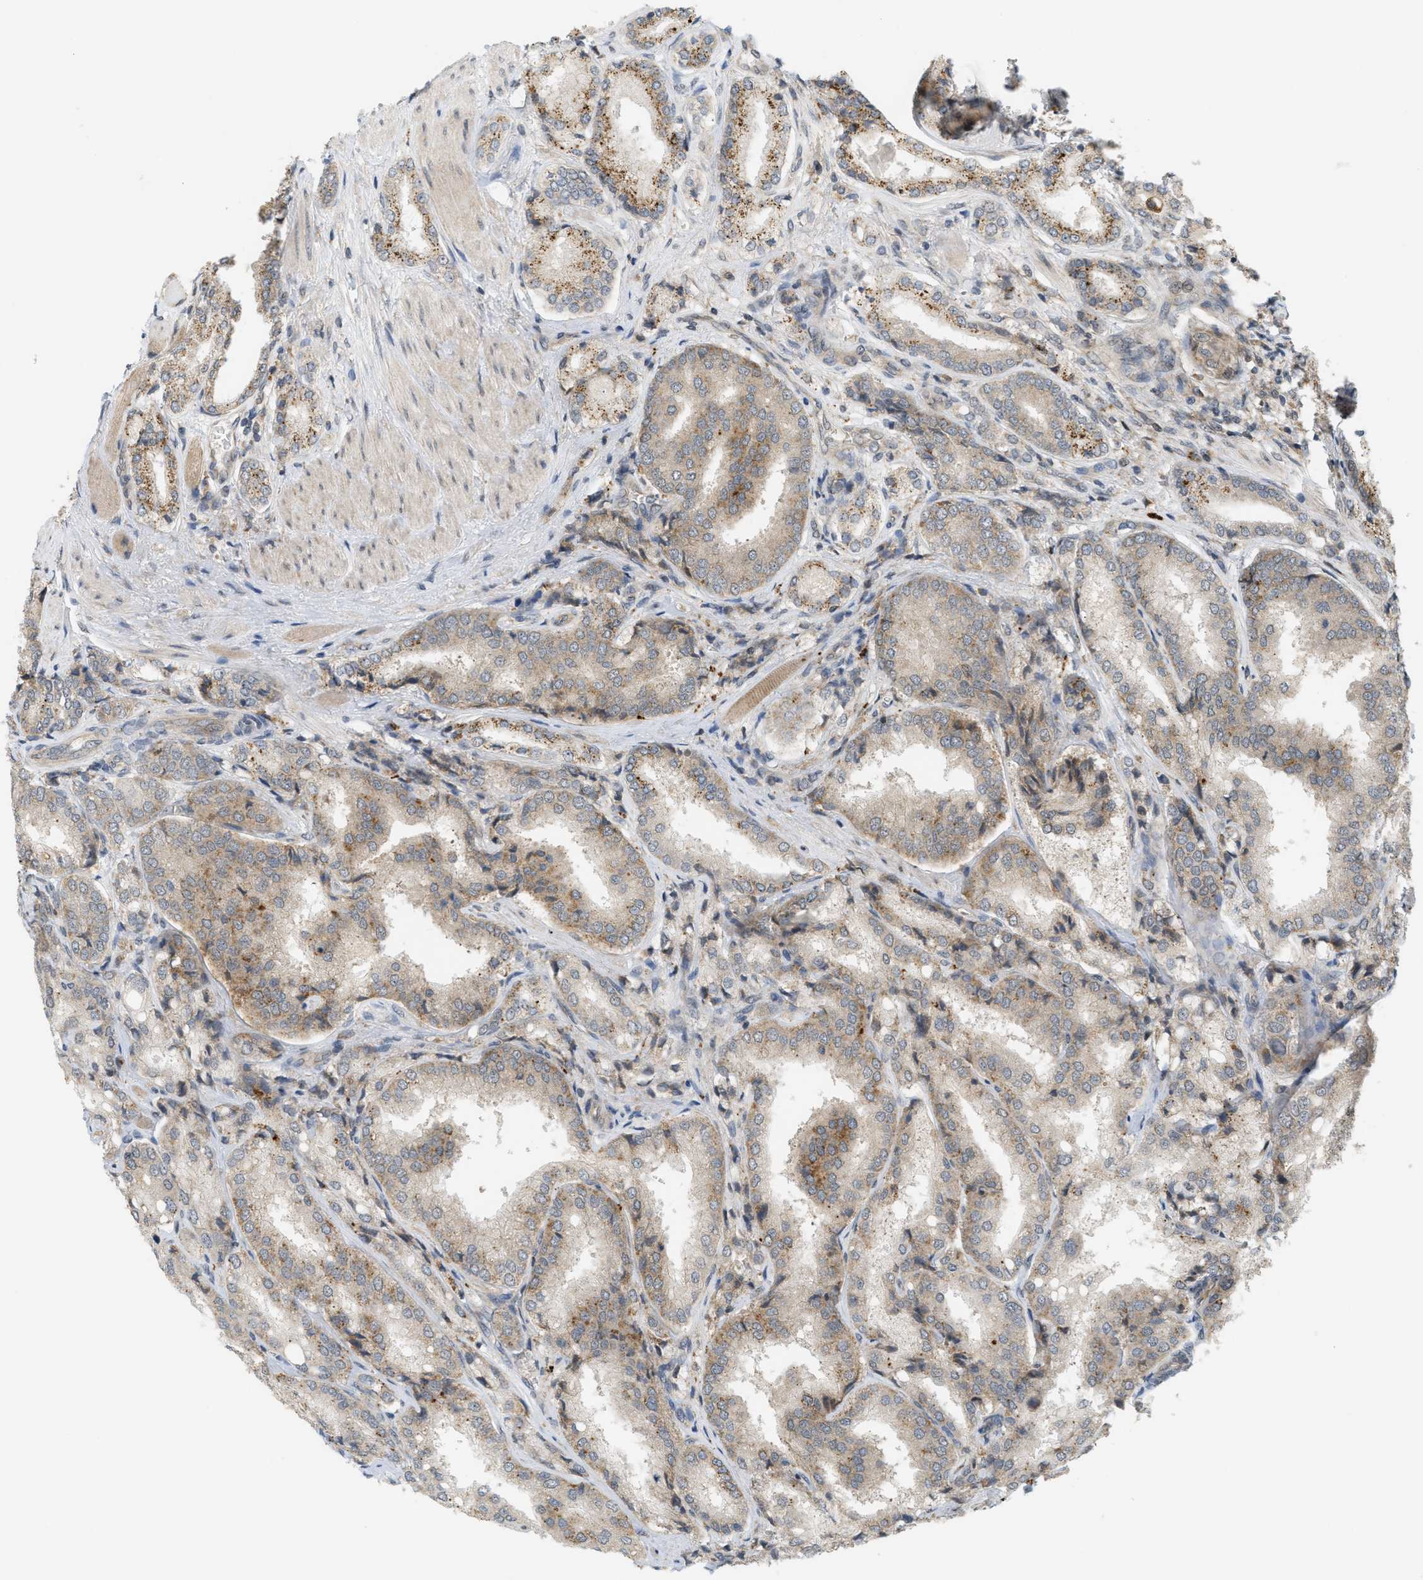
{"staining": {"intensity": "strong", "quantity": "<25%", "location": "cytoplasmic/membranous"}, "tissue": "prostate cancer", "cell_type": "Tumor cells", "image_type": "cancer", "snomed": [{"axis": "morphology", "description": "Adenocarcinoma, High grade"}, {"axis": "topography", "description": "Prostate"}], "caption": "The image exhibits immunohistochemical staining of prostate adenocarcinoma (high-grade). There is strong cytoplasmic/membranous staining is present in approximately <25% of tumor cells. Using DAB (3,3'-diaminobenzidine) (brown) and hematoxylin (blue) stains, captured at high magnification using brightfield microscopy.", "gene": "PRKD1", "patient": {"sex": "male", "age": 50}}